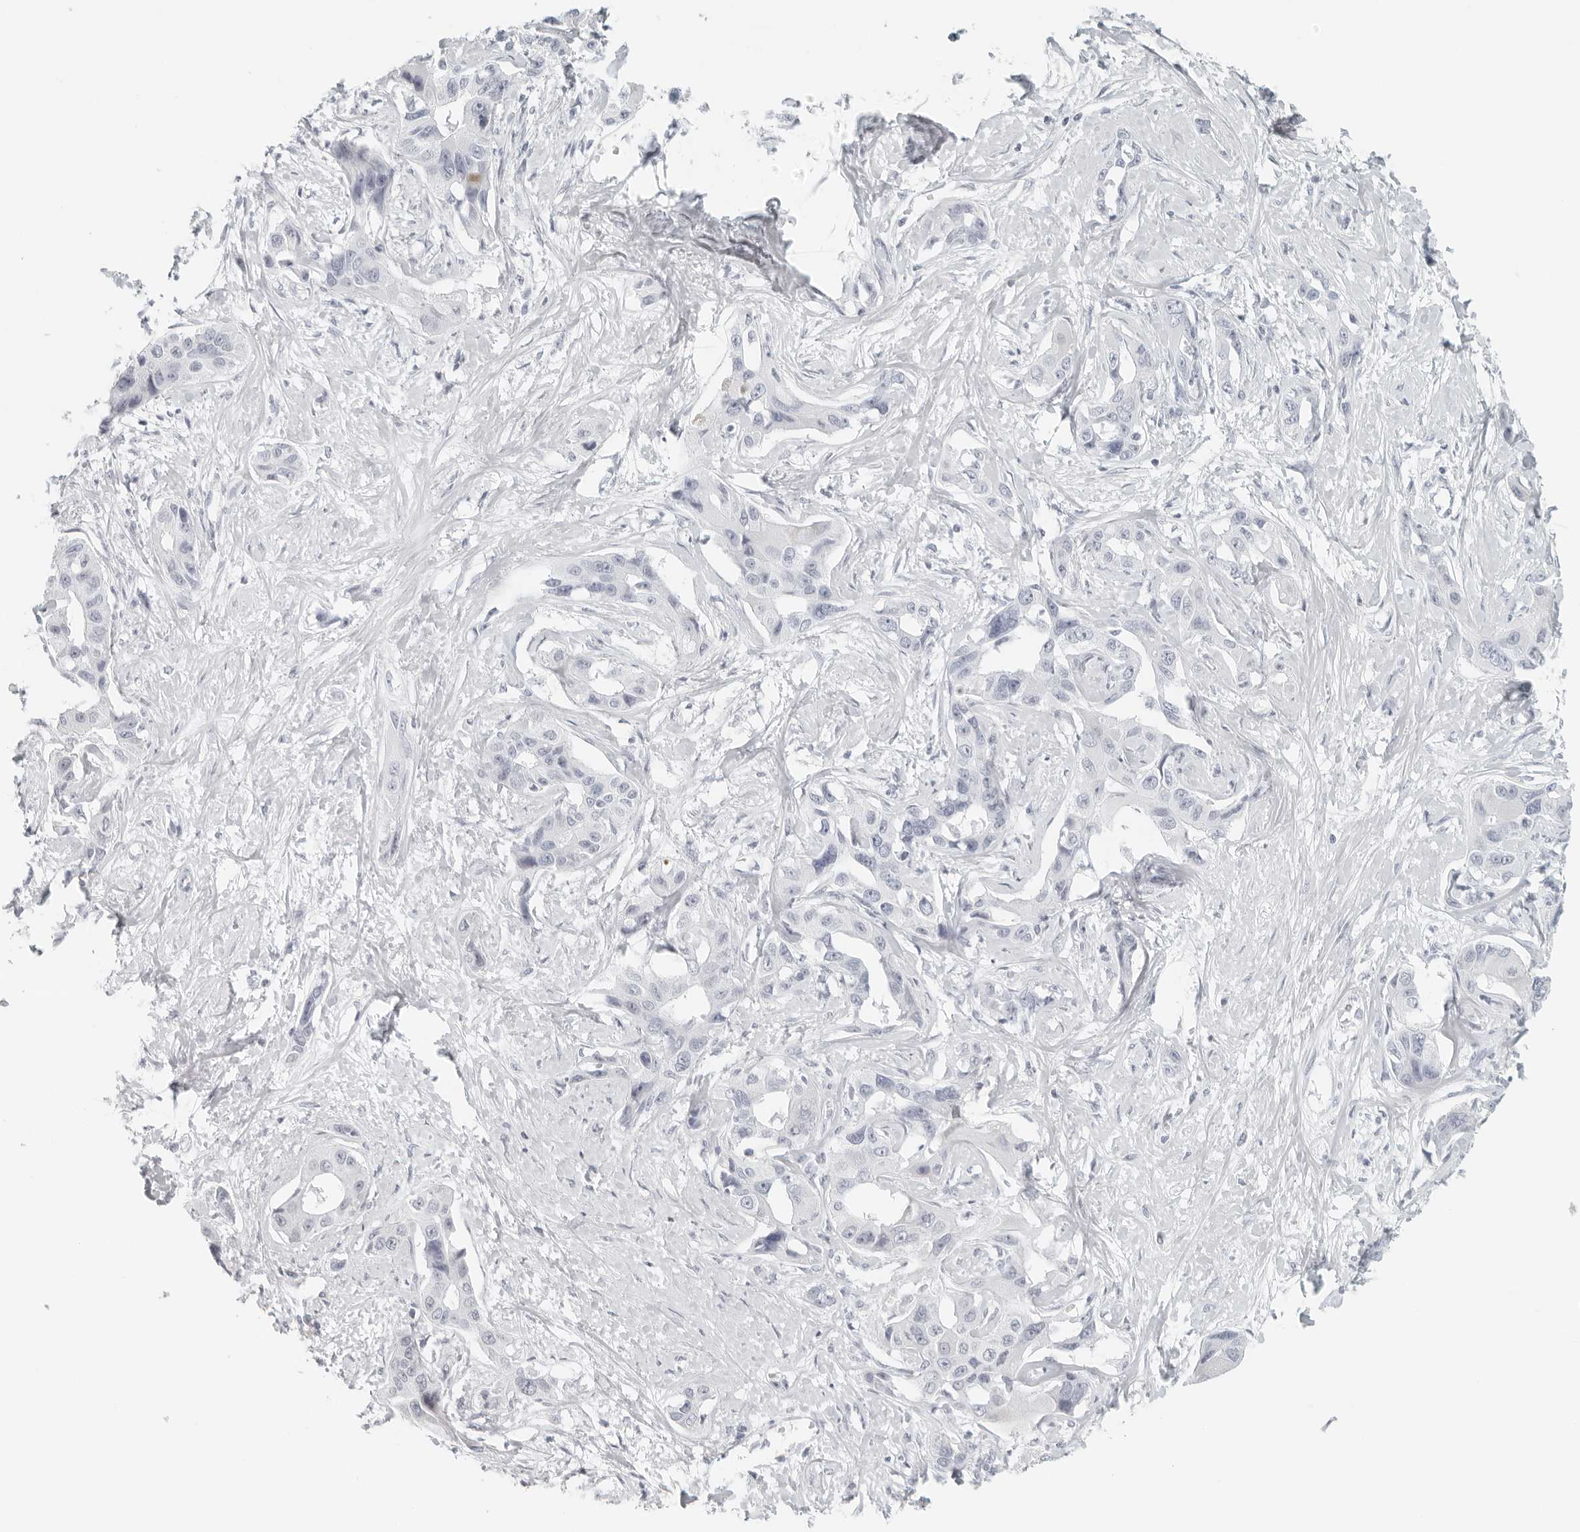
{"staining": {"intensity": "negative", "quantity": "none", "location": "none"}, "tissue": "liver cancer", "cell_type": "Tumor cells", "image_type": "cancer", "snomed": [{"axis": "morphology", "description": "Cholangiocarcinoma"}, {"axis": "topography", "description": "Liver"}], "caption": "High power microscopy micrograph of an immunohistochemistry micrograph of liver cancer (cholangiocarcinoma), revealing no significant positivity in tumor cells.", "gene": "RPS6KC1", "patient": {"sex": "male", "age": 59}}